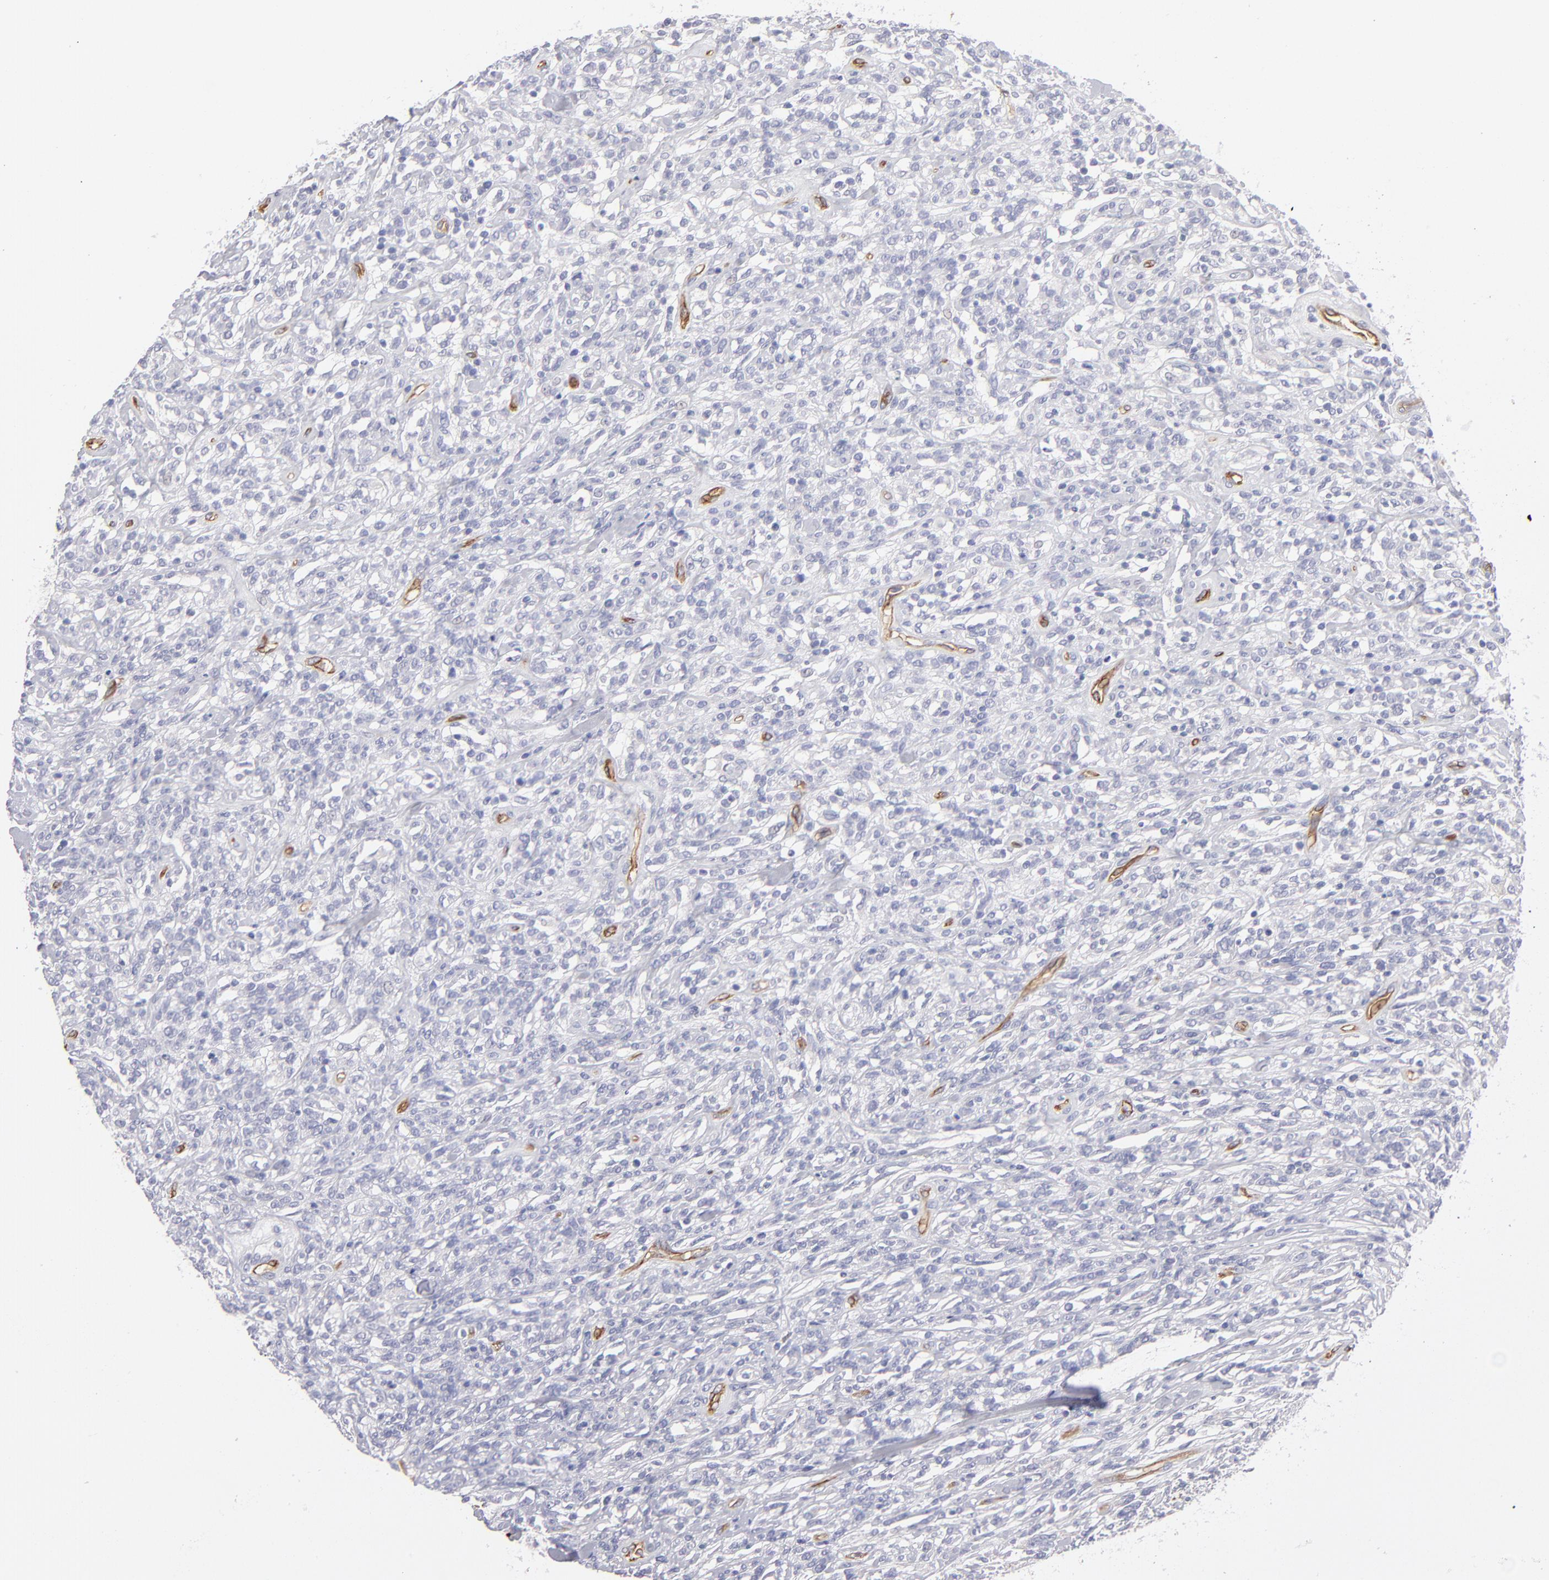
{"staining": {"intensity": "negative", "quantity": "none", "location": "none"}, "tissue": "lymphoma", "cell_type": "Tumor cells", "image_type": "cancer", "snomed": [{"axis": "morphology", "description": "Malignant lymphoma, non-Hodgkin's type, High grade"}, {"axis": "topography", "description": "Lymph node"}], "caption": "An immunohistochemistry micrograph of high-grade malignant lymphoma, non-Hodgkin's type is shown. There is no staining in tumor cells of high-grade malignant lymphoma, non-Hodgkin's type.", "gene": "PLVAP", "patient": {"sex": "female", "age": 73}}